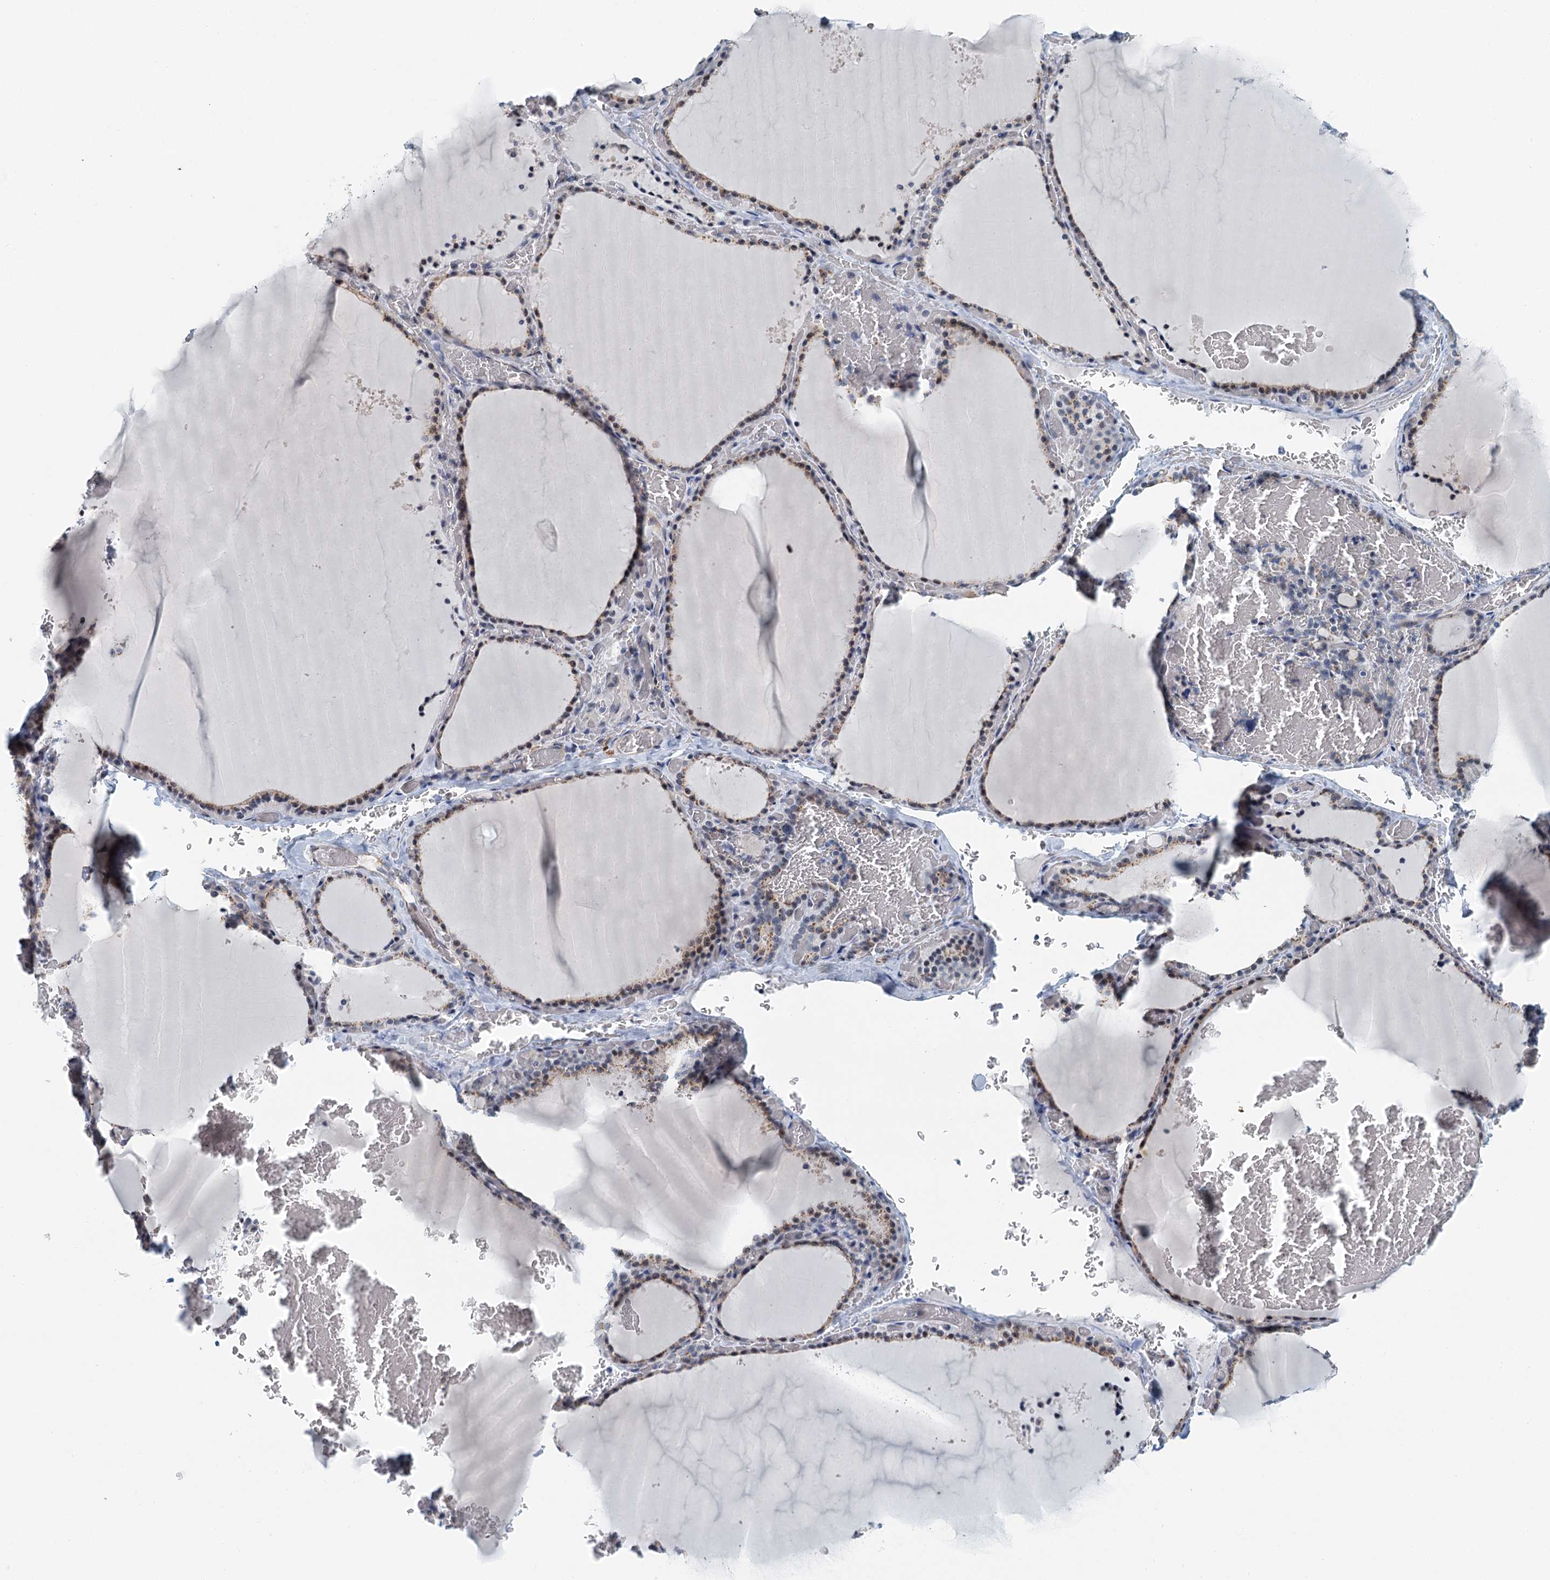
{"staining": {"intensity": "weak", "quantity": "25%-75%", "location": "cytoplasmic/membranous"}, "tissue": "thyroid gland", "cell_type": "Glandular cells", "image_type": "normal", "snomed": [{"axis": "morphology", "description": "Normal tissue, NOS"}, {"axis": "topography", "description": "Thyroid gland"}], "caption": "This micrograph reveals benign thyroid gland stained with immunohistochemistry to label a protein in brown. The cytoplasmic/membranous of glandular cells show weak positivity for the protein. Nuclei are counter-stained blue.", "gene": "ZNF527", "patient": {"sex": "female", "age": 39}}